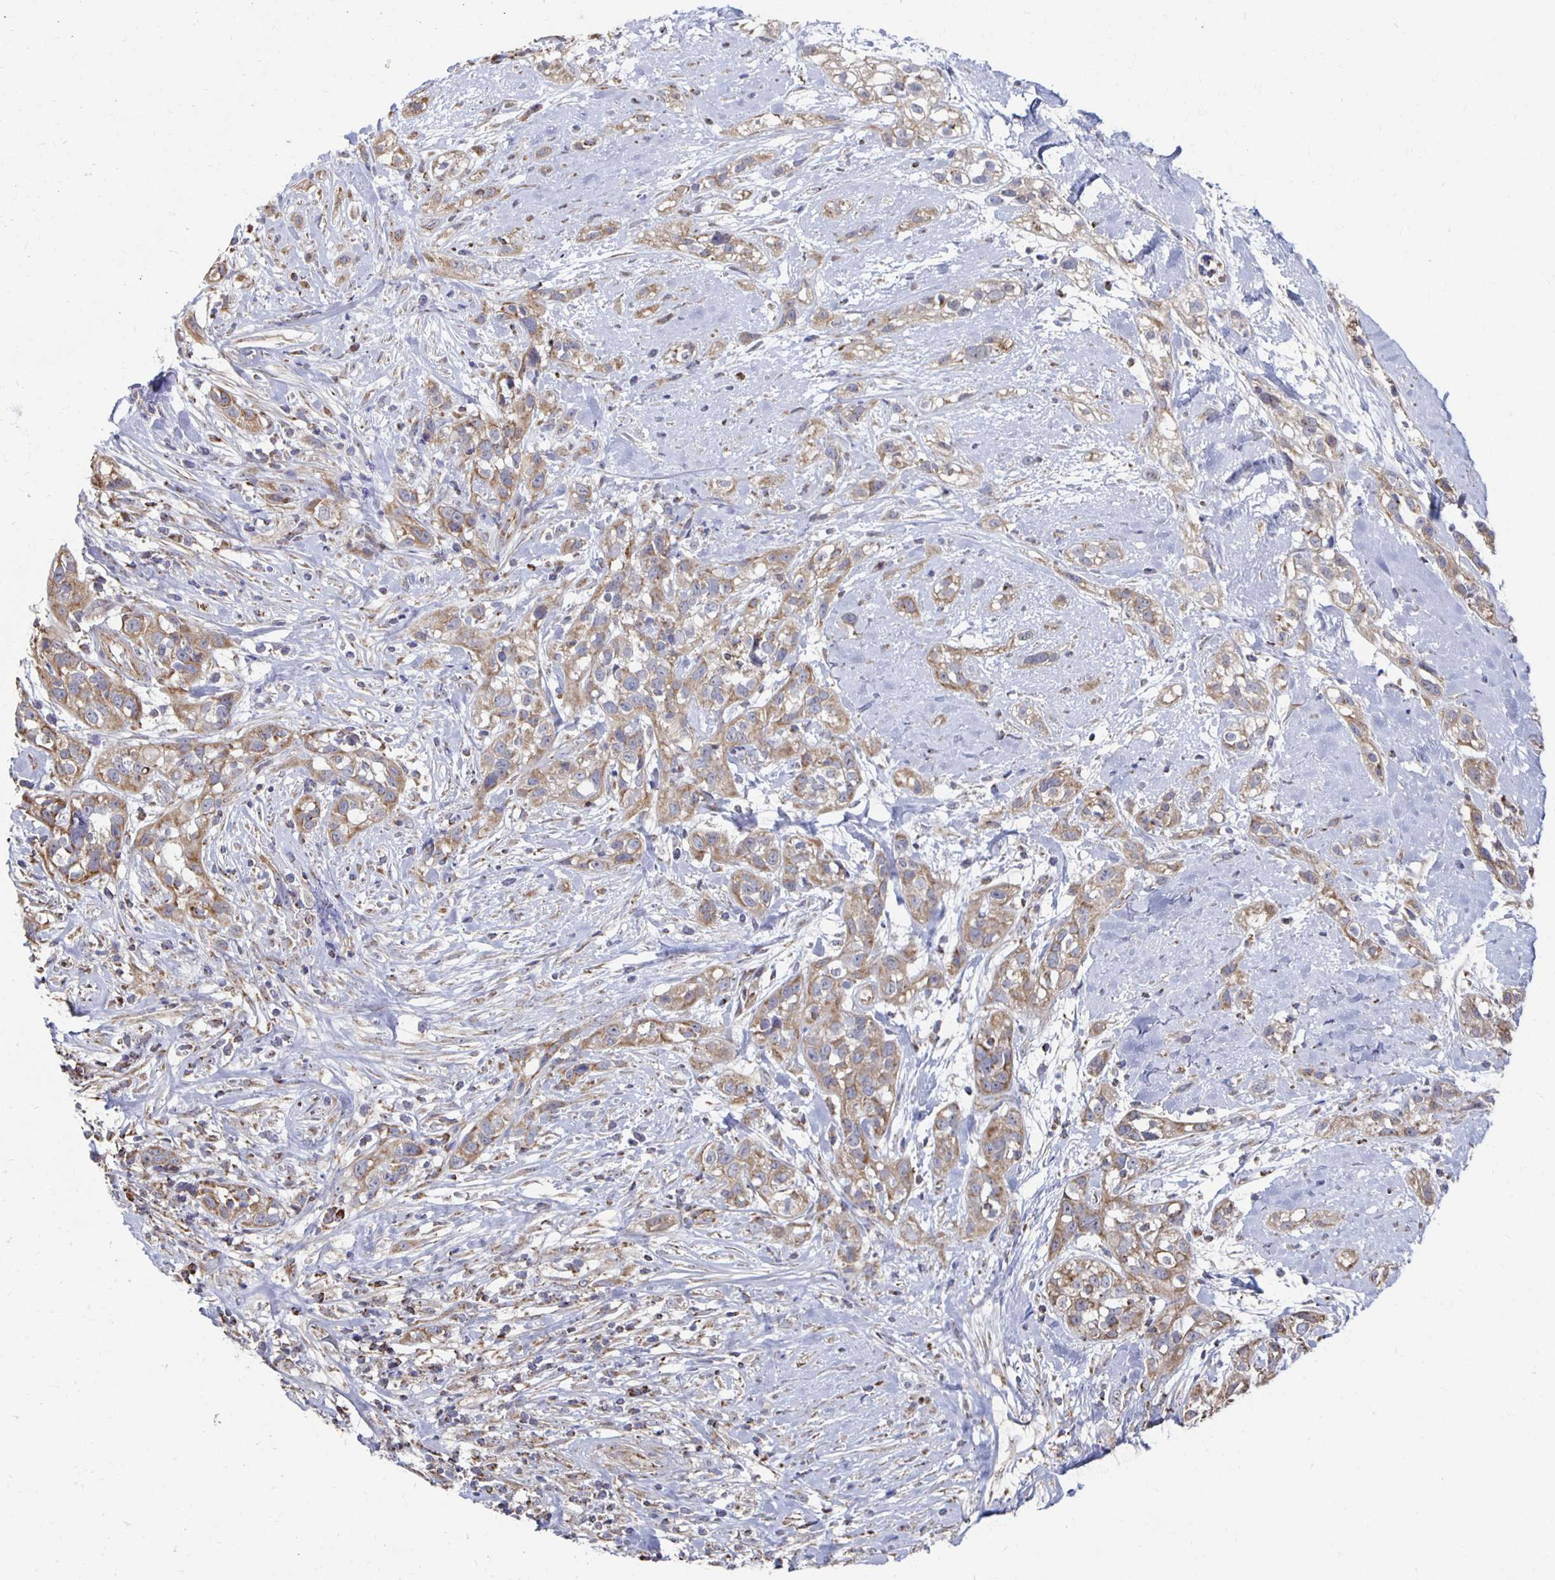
{"staining": {"intensity": "weak", "quantity": ">75%", "location": "cytoplasmic/membranous"}, "tissue": "skin cancer", "cell_type": "Tumor cells", "image_type": "cancer", "snomed": [{"axis": "morphology", "description": "Squamous cell carcinoma, NOS"}, {"axis": "topography", "description": "Skin"}], "caption": "A brown stain shows weak cytoplasmic/membranous positivity of a protein in skin cancer (squamous cell carcinoma) tumor cells. (brown staining indicates protein expression, while blue staining denotes nuclei).", "gene": "NKX2-8", "patient": {"sex": "male", "age": 82}}